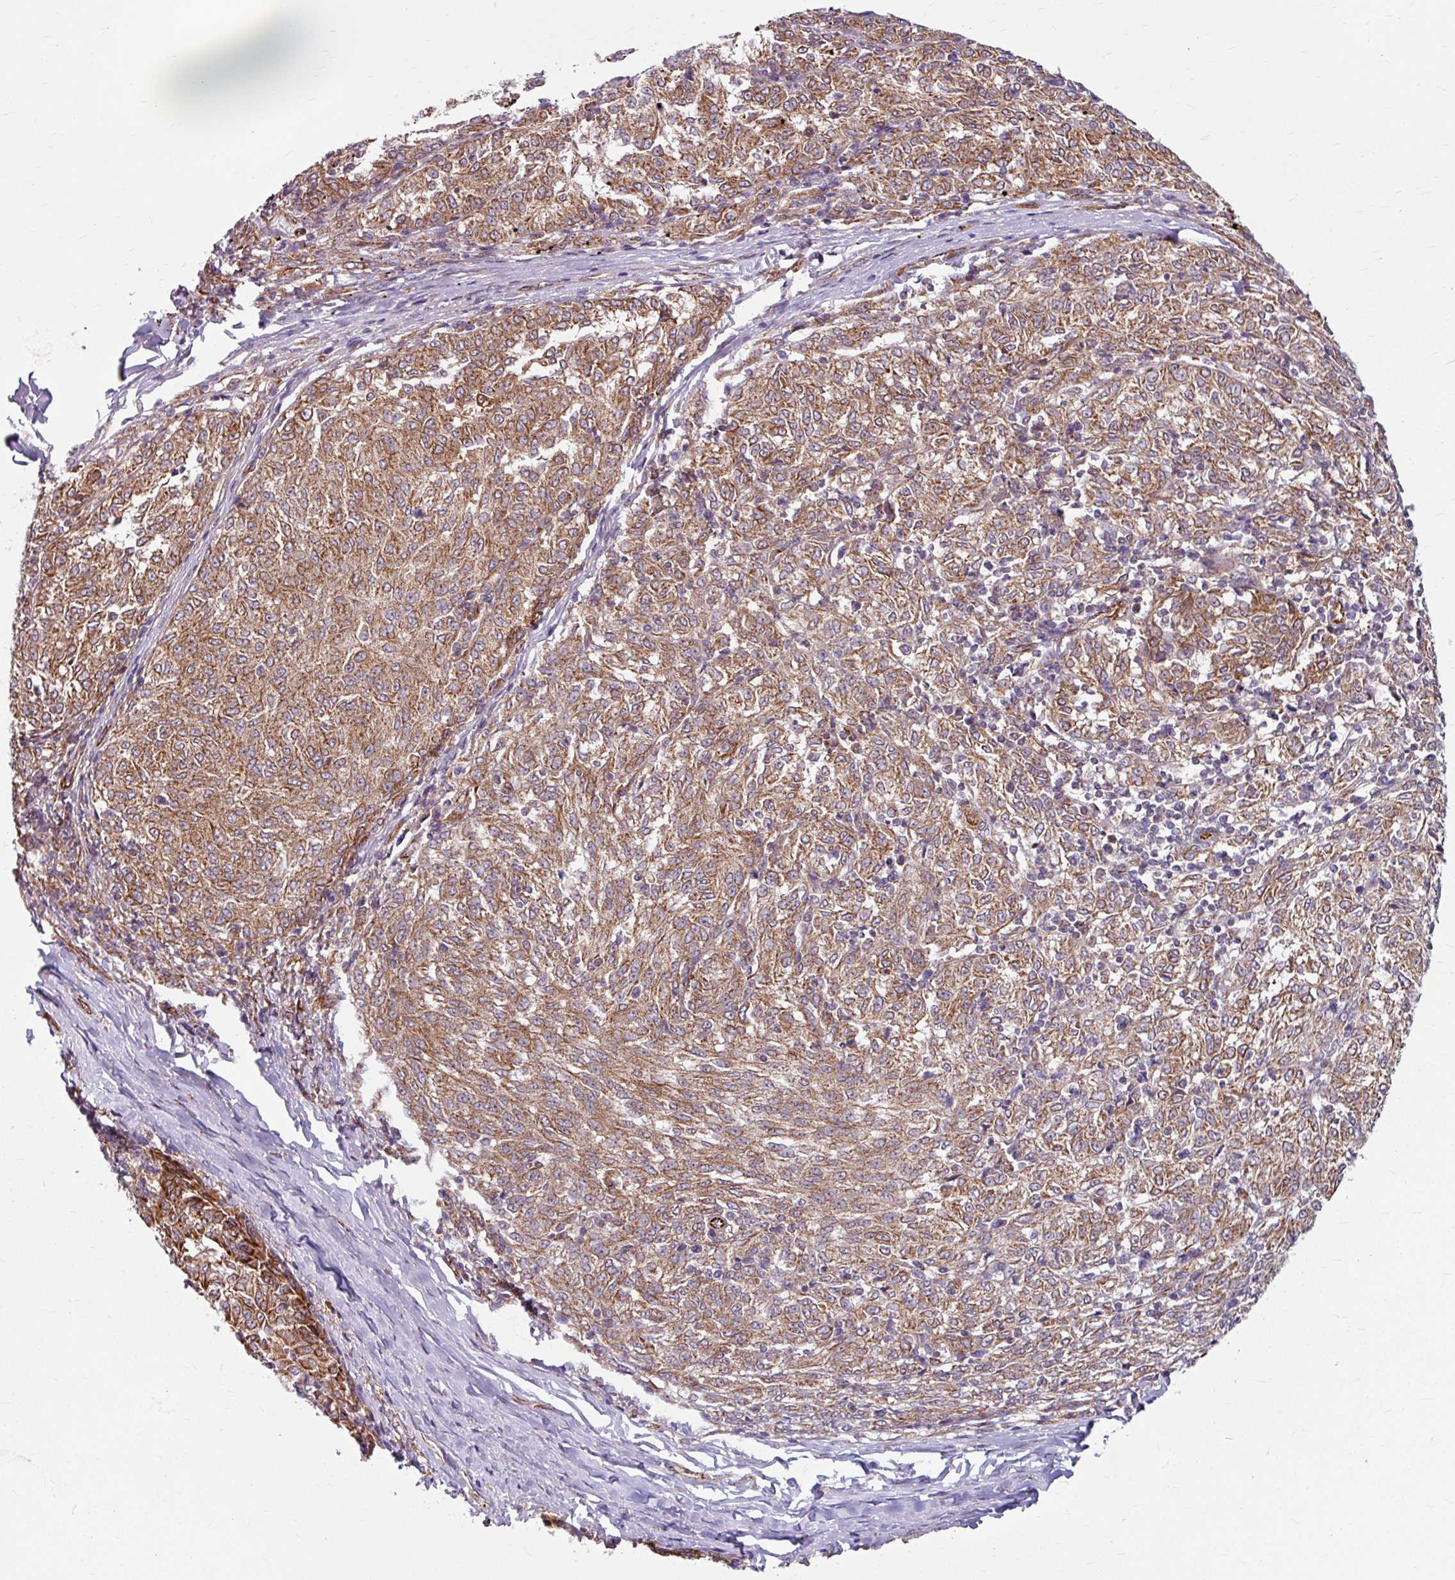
{"staining": {"intensity": "moderate", "quantity": ">75%", "location": "cytoplasmic/membranous"}, "tissue": "melanoma", "cell_type": "Tumor cells", "image_type": "cancer", "snomed": [{"axis": "morphology", "description": "Malignant melanoma, NOS"}, {"axis": "topography", "description": "Skin"}], "caption": "Immunohistochemistry (IHC) of human melanoma exhibits medium levels of moderate cytoplasmic/membranous expression in about >75% of tumor cells.", "gene": "DAAM2", "patient": {"sex": "female", "age": 72}}